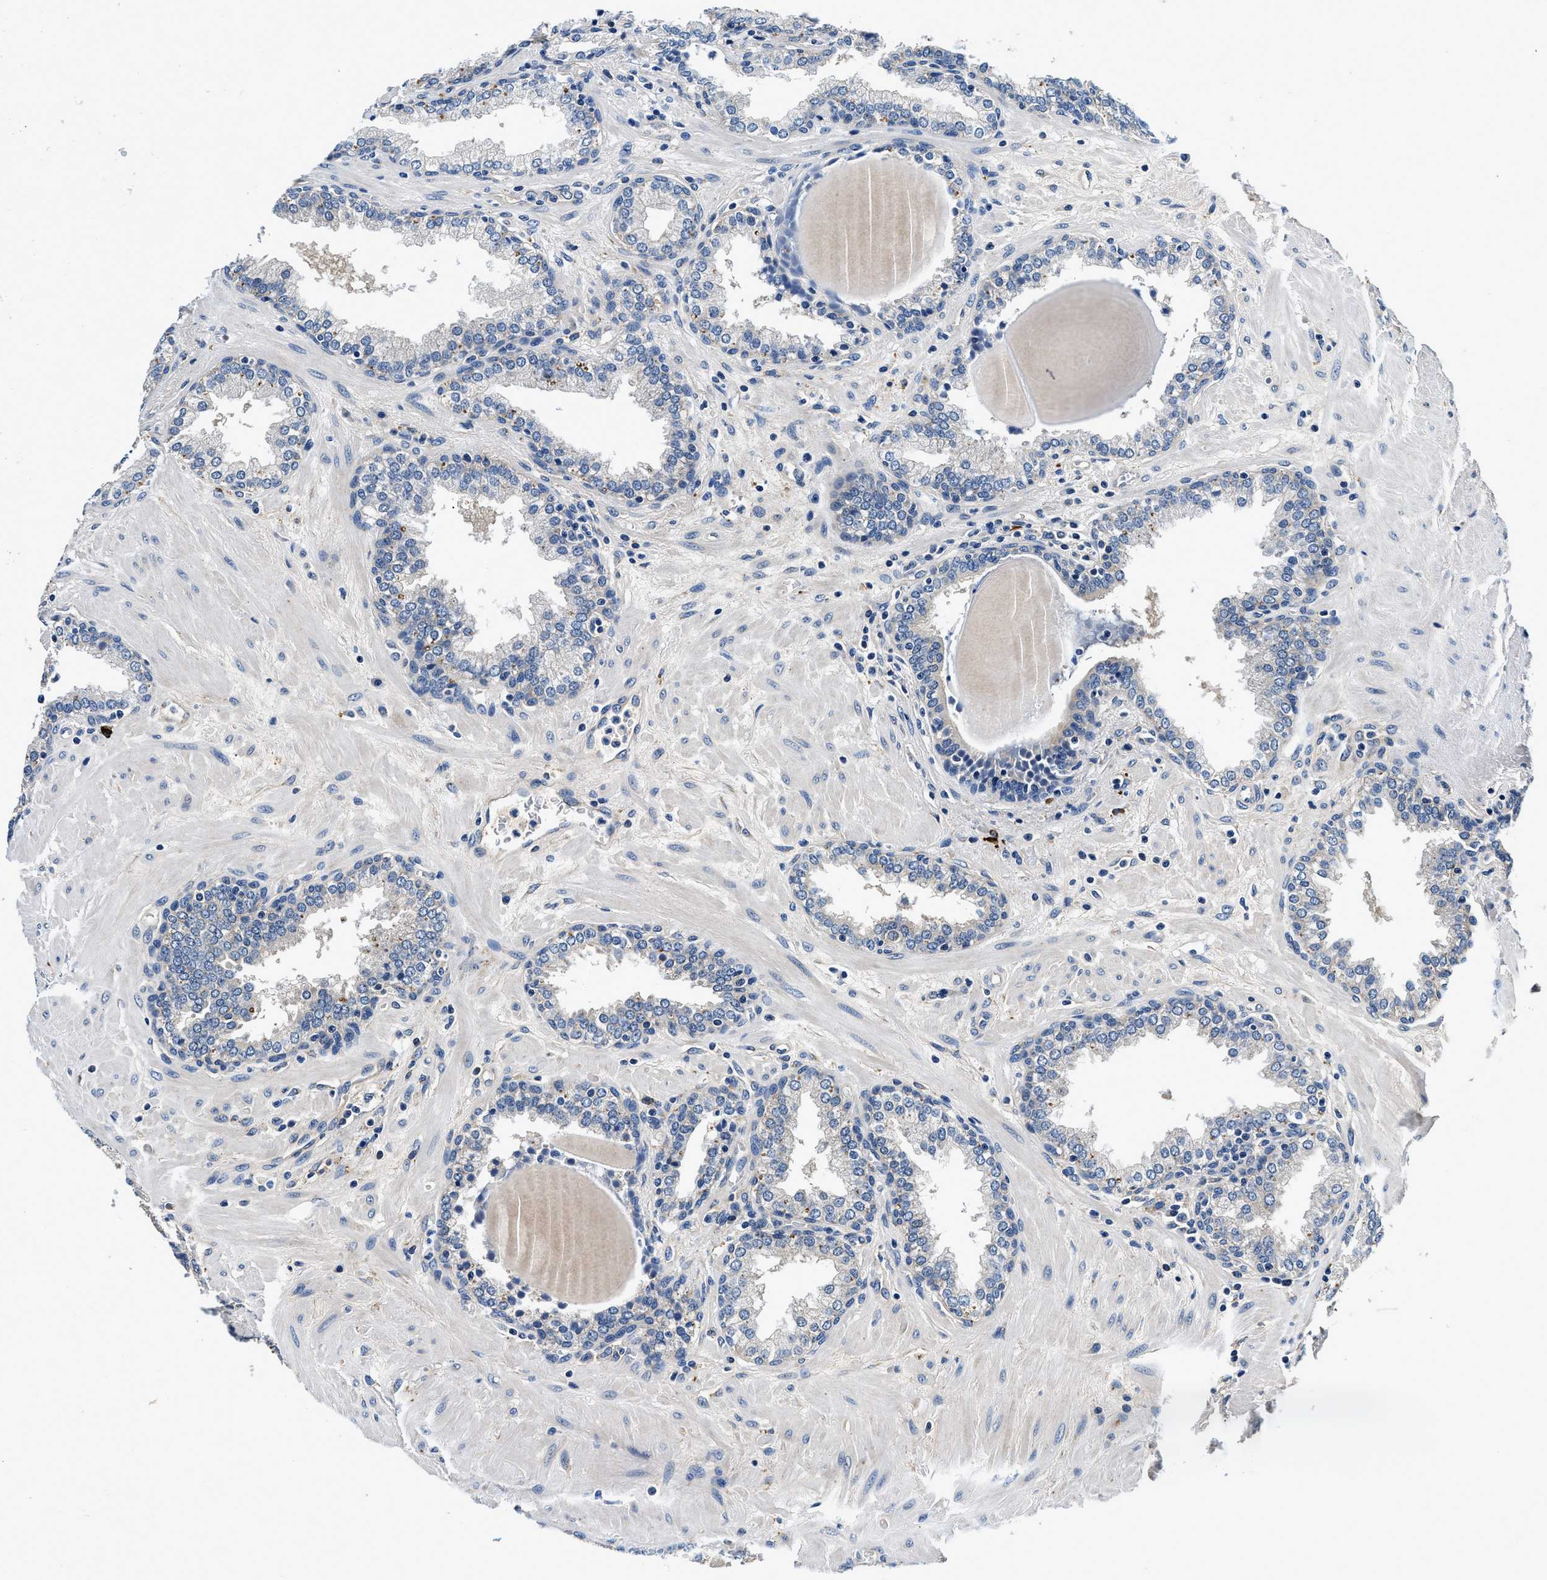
{"staining": {"intensity": "weak", "quantity": "<25%", "location": "cytoplasmic/membranous"}, "tissue": "prostate", "cell_type": "Glandular cells", "image_type": "normal", "snomed": [{"axis": "morphology", "description": "Normal tissue, NOS"}, {"axis": "topography", "description": "Prostate"}], "caption": "Human prostate stained for a protein using immunohistochemistry (IHC) displays no positivity in glandular cells.", "gene": "ZFAND3", "patient": {"sex": "male", "age": 51}}